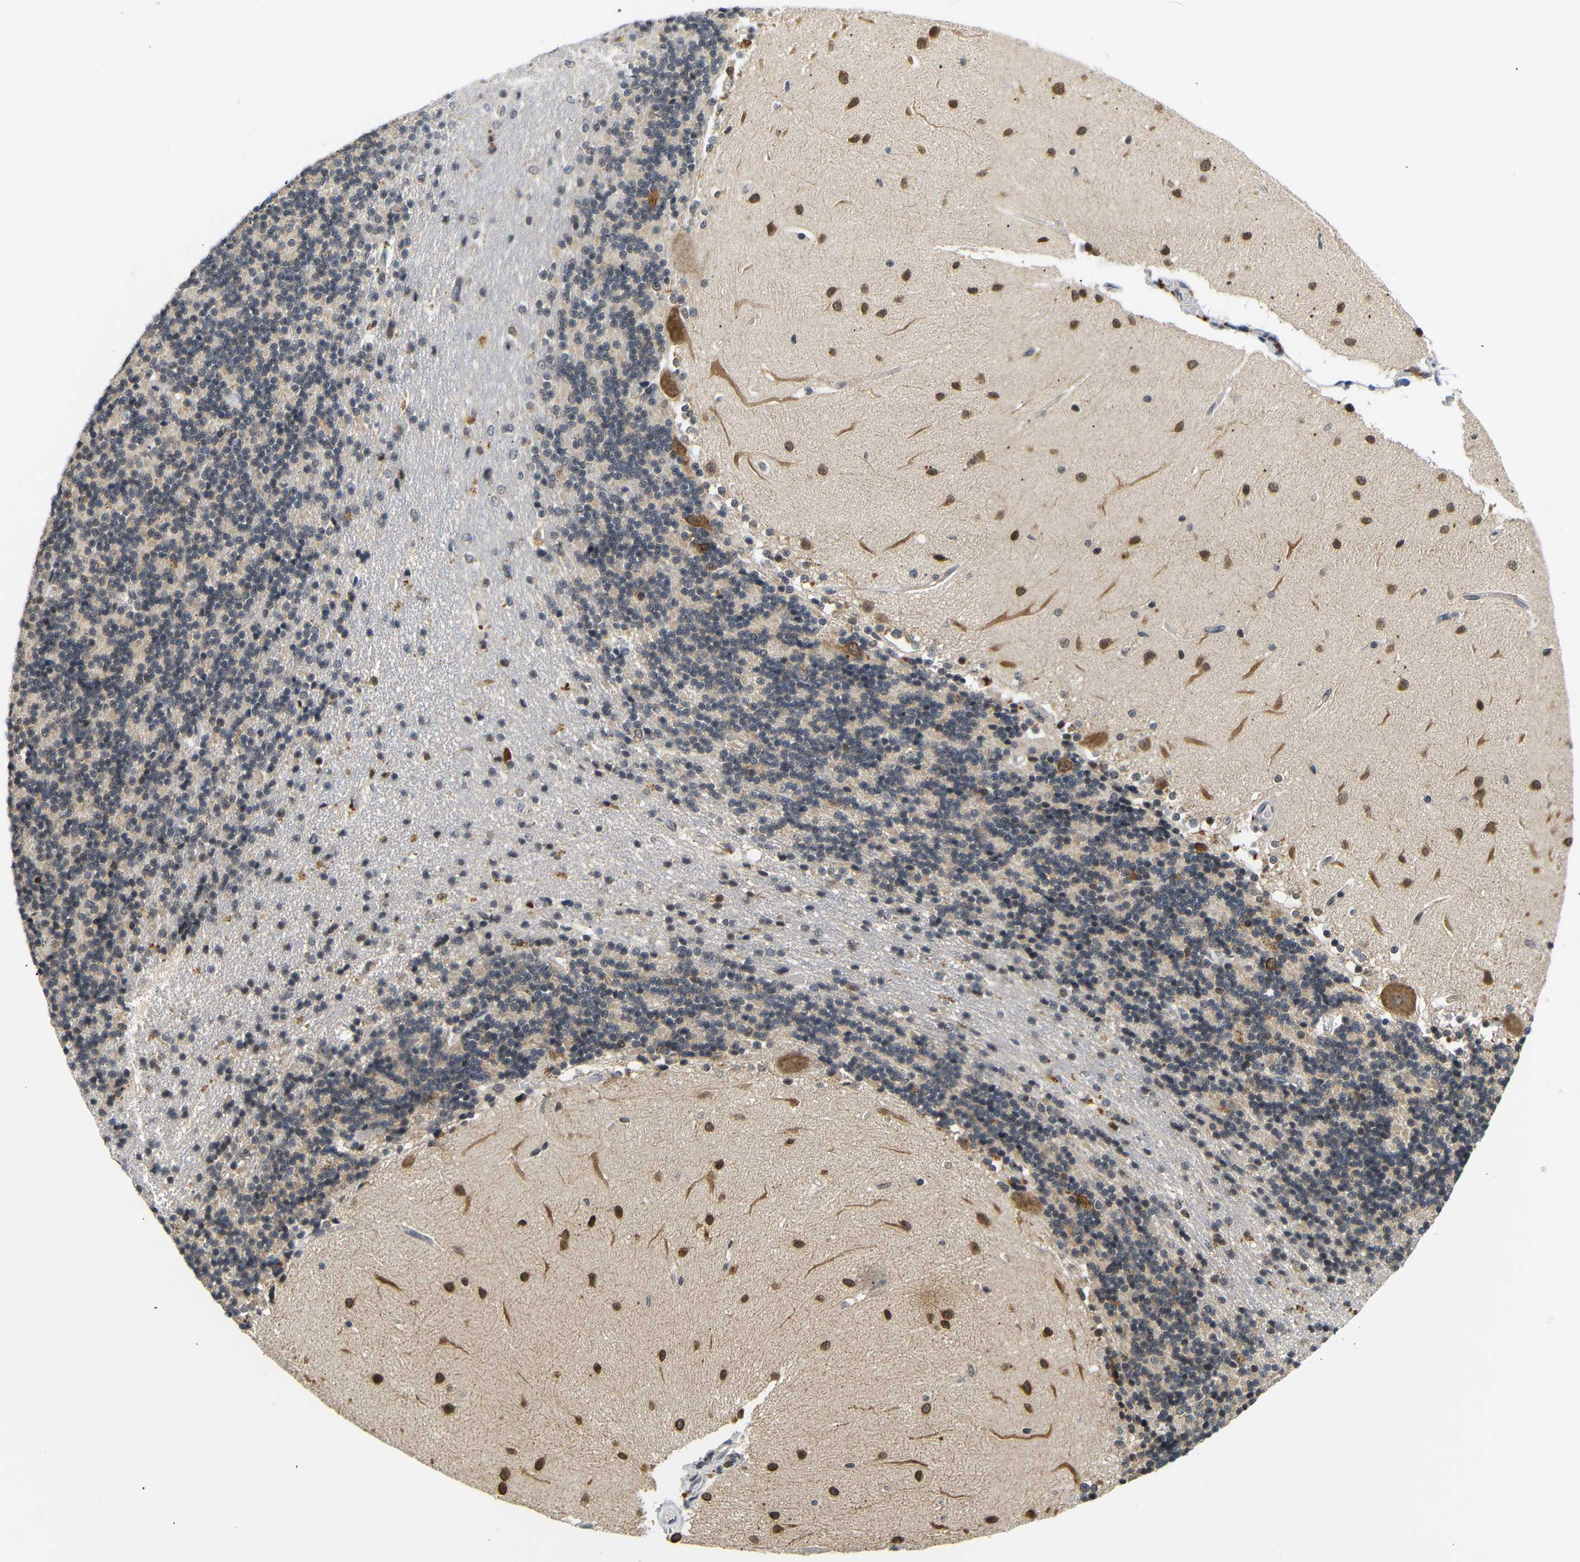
{"staining": {"intensity": "weak", "quantity": "<25%", "location": "cytoplasmic/membranous,nuclear"}, "tissue": "cerebellum", "cell_type": "Cells in granular layer", "image_type": "normal", "snomed": [{"axis": "morphology", "description": "Normal tissue, NOS"}, {"axis": "topography", "description": "Cerebellum"}], "caption": "Cells in granular layer are negative for brown protein staining in normal cerebellum. Brightfield microscopy of immunohistochemistry stained with DAB (brown) and hematoxylin (blue), captured at high magnification.", "gene": "GJA5", "patient": {"sex": "female", "age": 54}}